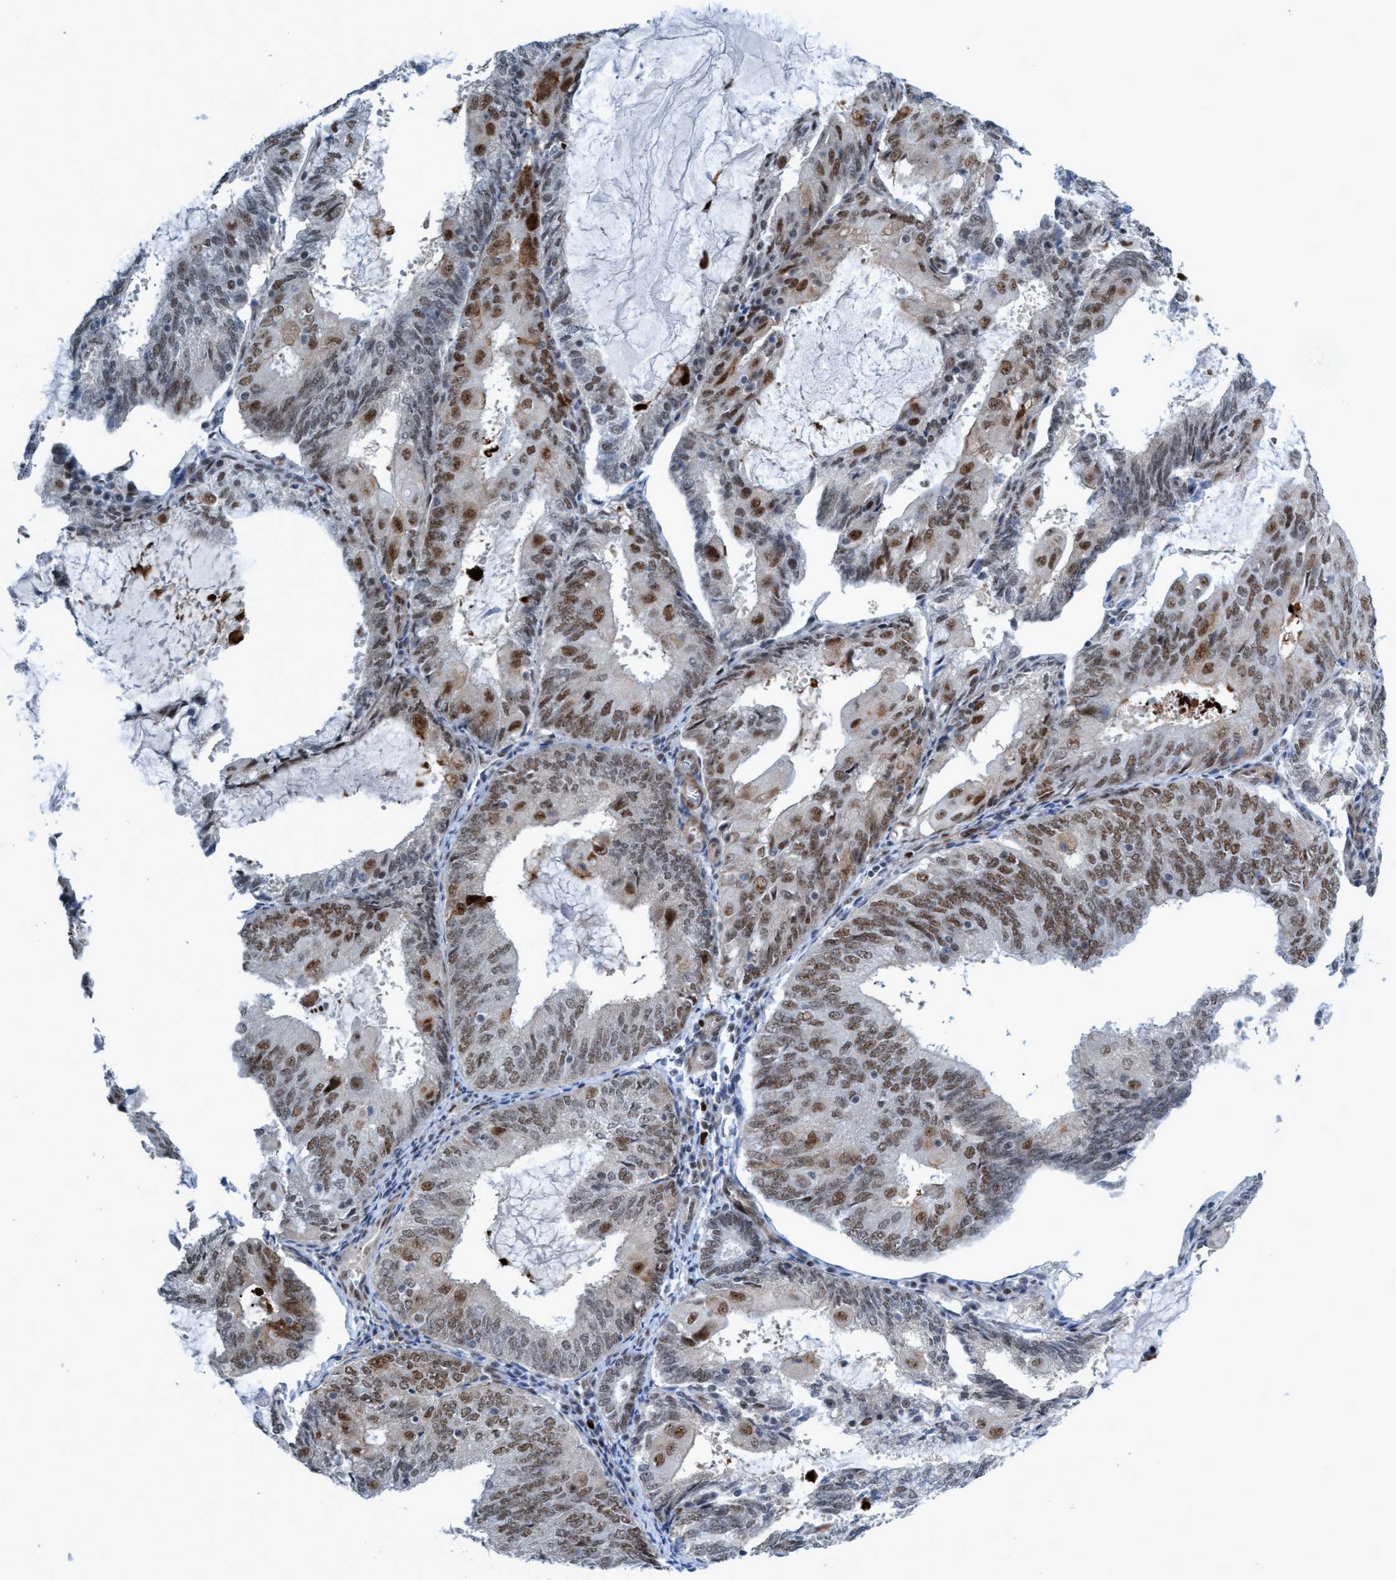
{"staining": {"intensity": "moderate", "quantity": "25%-75%", "location": "nuclear"}, "tissue": "endometrial cancer", "cell_type": "Tumor cells", "image_type": "cancer", "snomed": [{"axis": "morphology", "description": "Adenocarcinoma, NOS"}, {"axis": "topography", "description": "Endometrium"}], "caption": "Immunohistochemical staining of endometrial cancer exhibits medium levels of moderate nuclear staining in about 25%-75% of tumor cells.", "gene": "CWC27", "patient": {"sex": "female", "age": 81}}